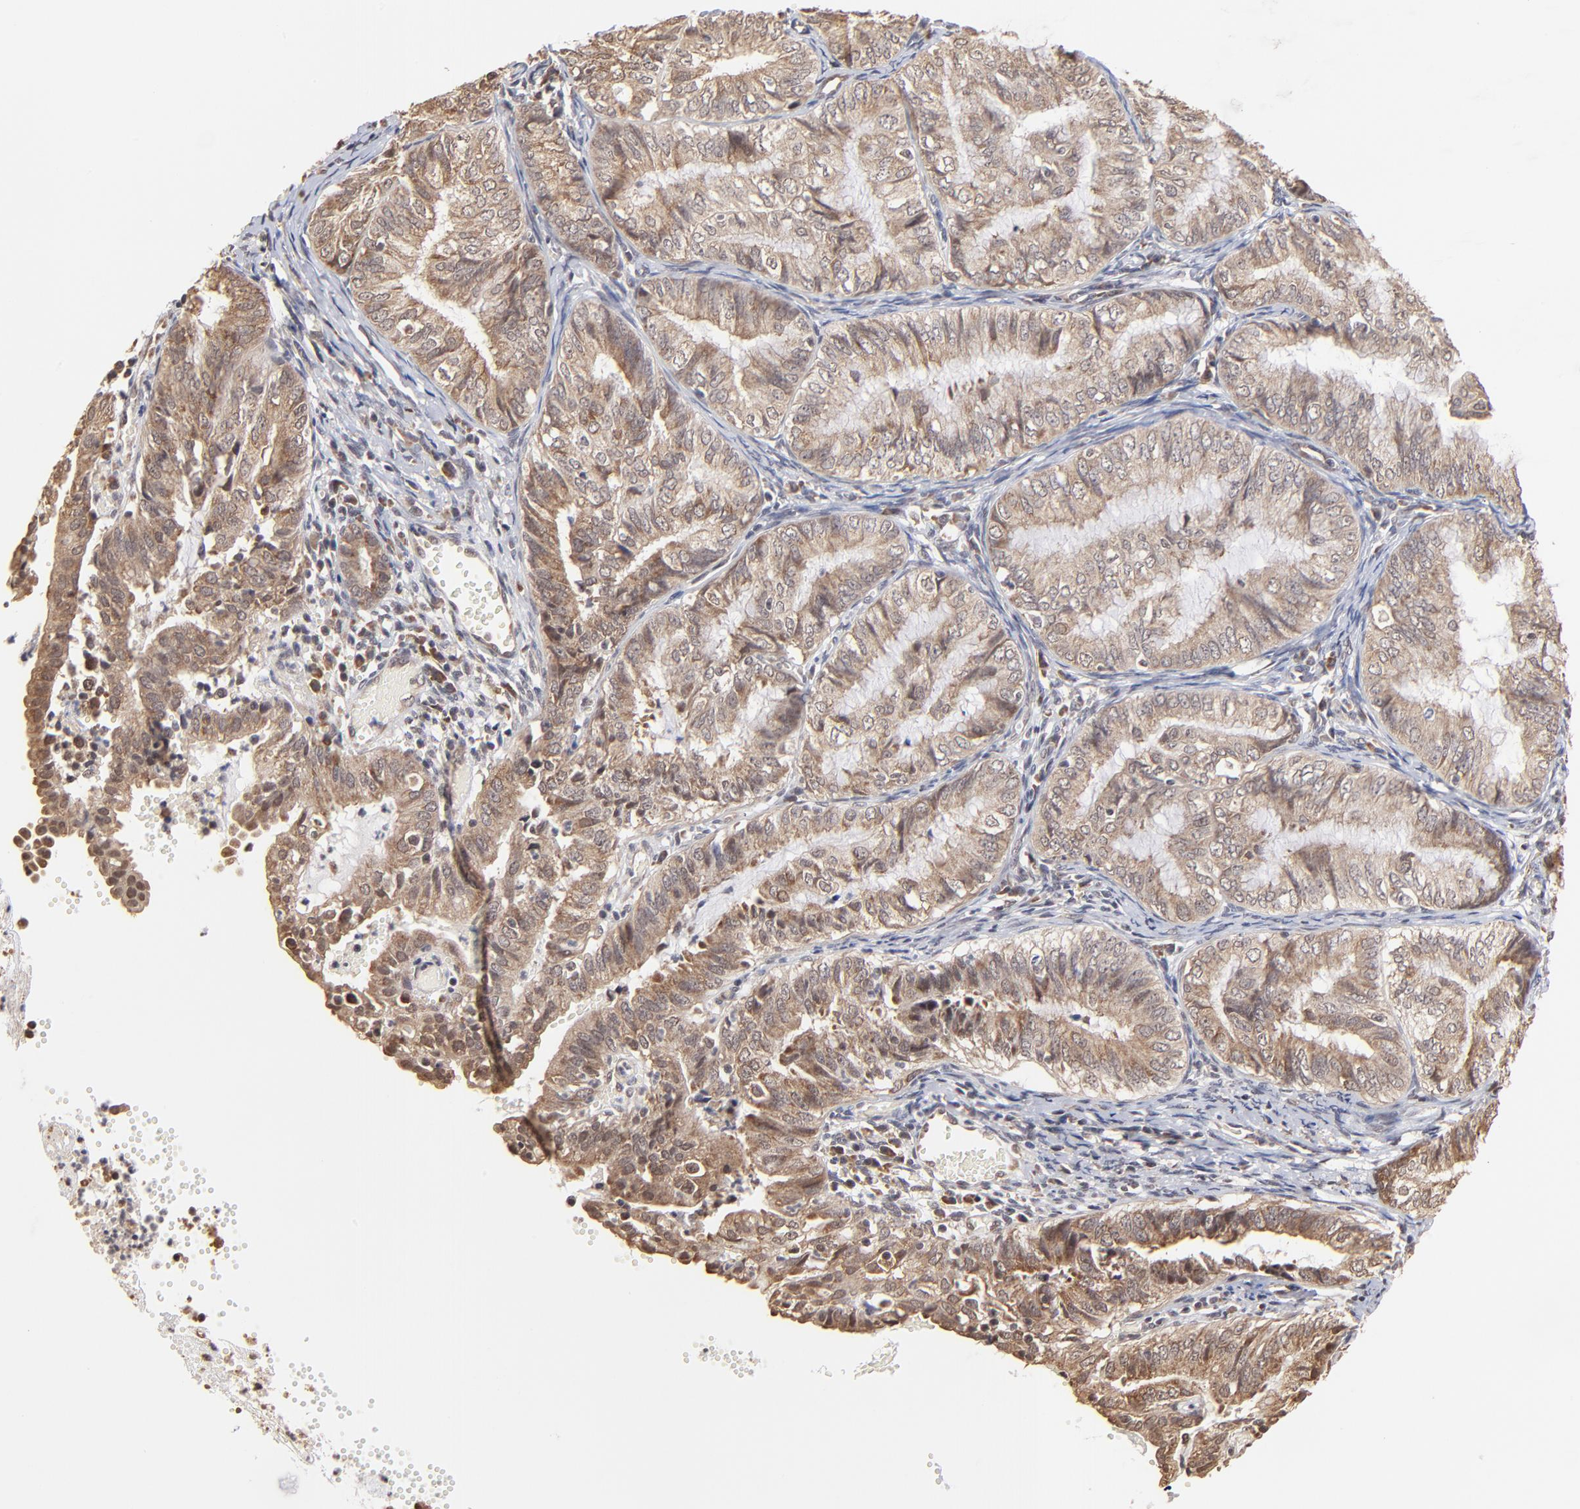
{"staining": {"intensity": "weak", "quantity": ">75%", "location": "cytoplasmic/membranous"}, "tissue": "endometrial cancer", "cell_type": "Tumor cells", "image_type": "cancer", "snomed": [{"axis": "morphology", "description": "Adenocarcinoma, NOS"}, {"axis": "topography", "description": "Endometrium"}], "caption": "Endometrial cancer tissue displays weak cytoplasmic/membranous expression in approximately >75% of tumor cells", "gene": "BRPF1", "patient": {"sex": "female", "age": 66}}